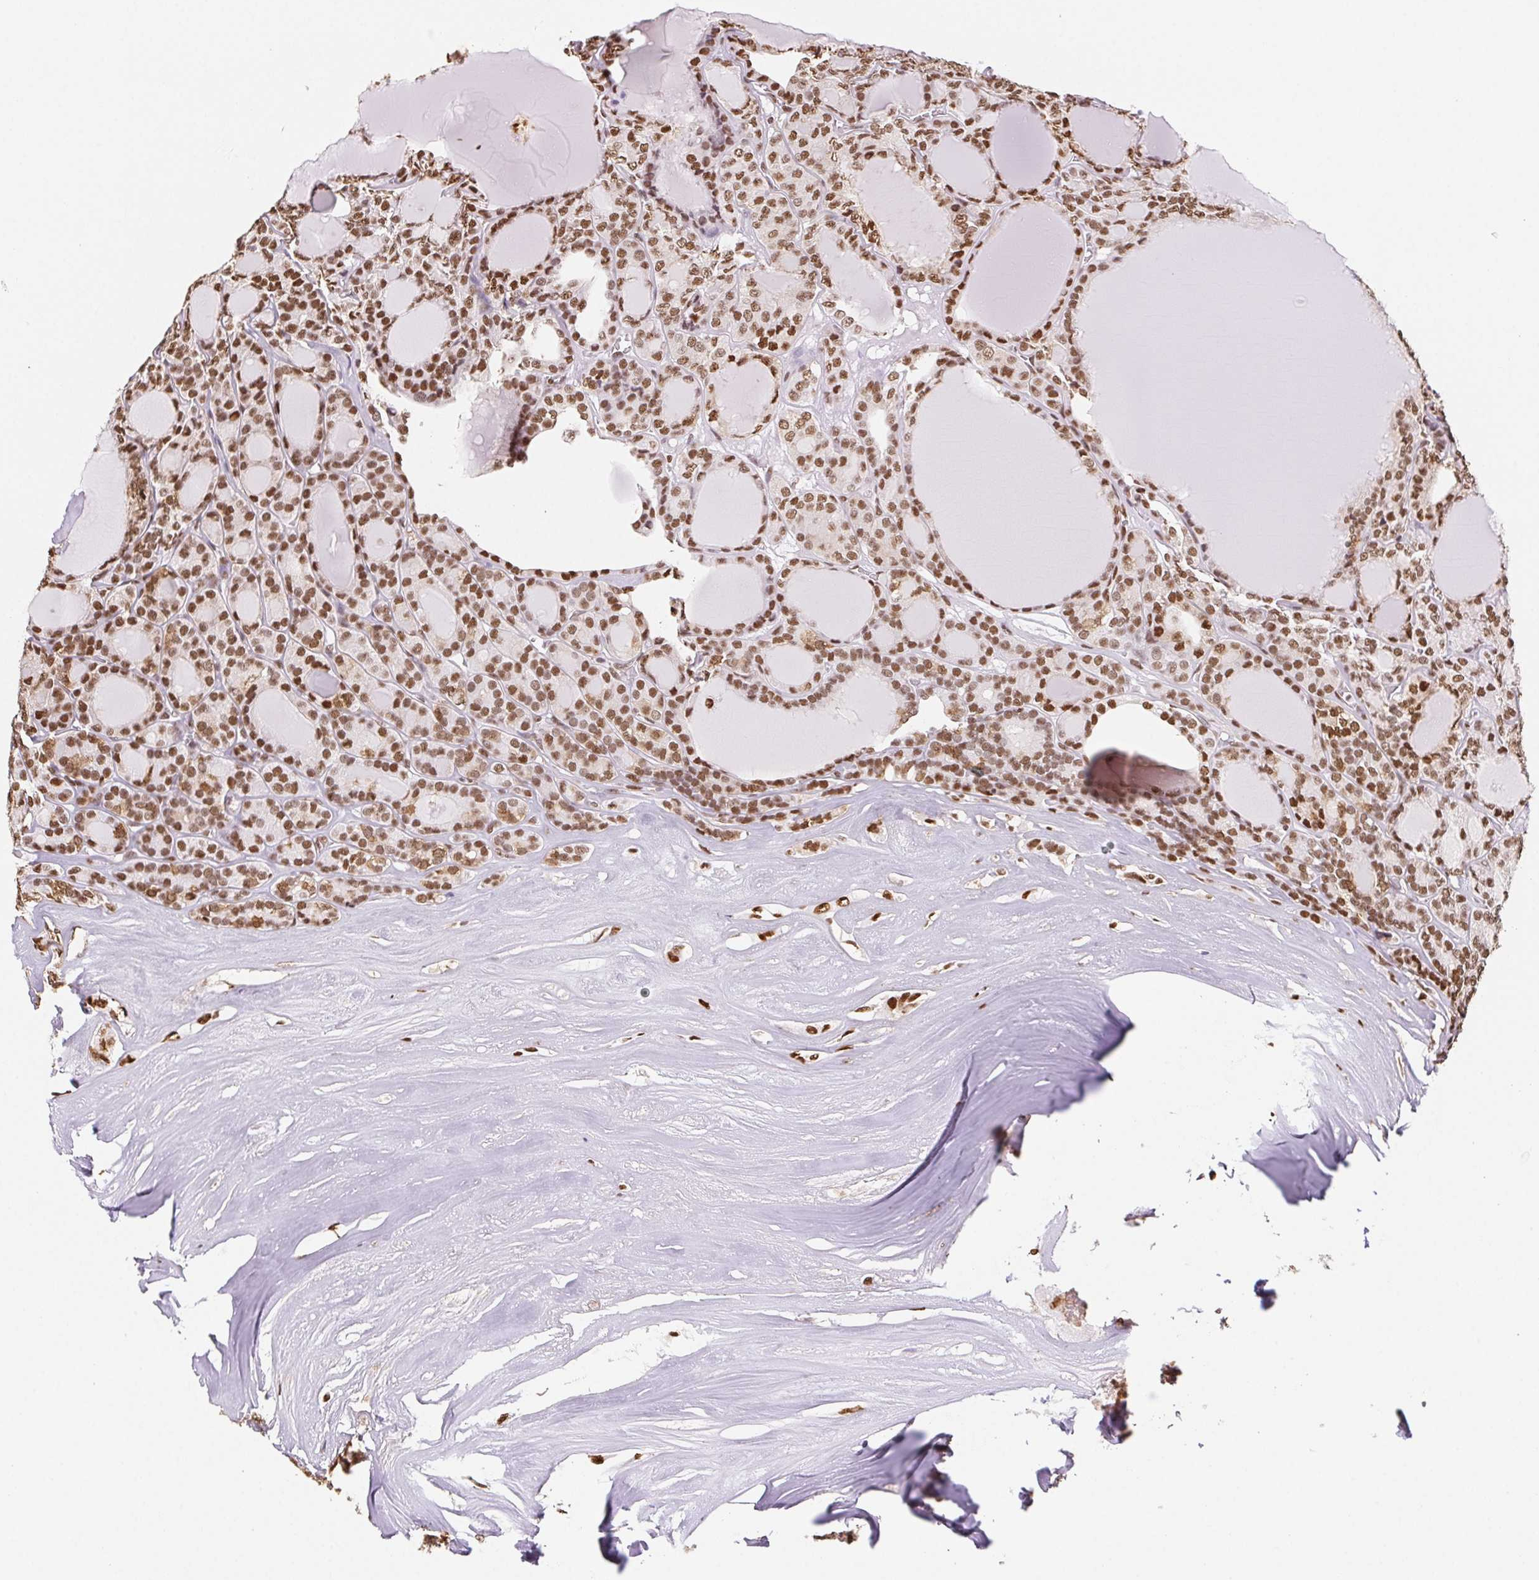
{"staining": {"intensity": "moderate", "quantity": ">75%", "location": "nuclear"}, "tissue": "thyroid cancer", "cell_type": "Tumor cells", "image_type": "cancer", "snomed": [{"axis": "morphology", "description": "Follicular adenoma carcinoma, NOS"}, {"axis": "topography", "description": "Thyroid gland"}], "caption": "DAB immunohistochemical staining of human thyroid follicular adenoma carcinoma displays moderate nuclear protein expression in approximately >75% of tumor cells. The staining is performed using DAB (3,3'-diaminobenzidine) brown chromogen to label protein expression. The nuclei are counter-stained blue using hematoxylin.", "gene": "SET", "patient": {"sex": "male", "age": 74}}